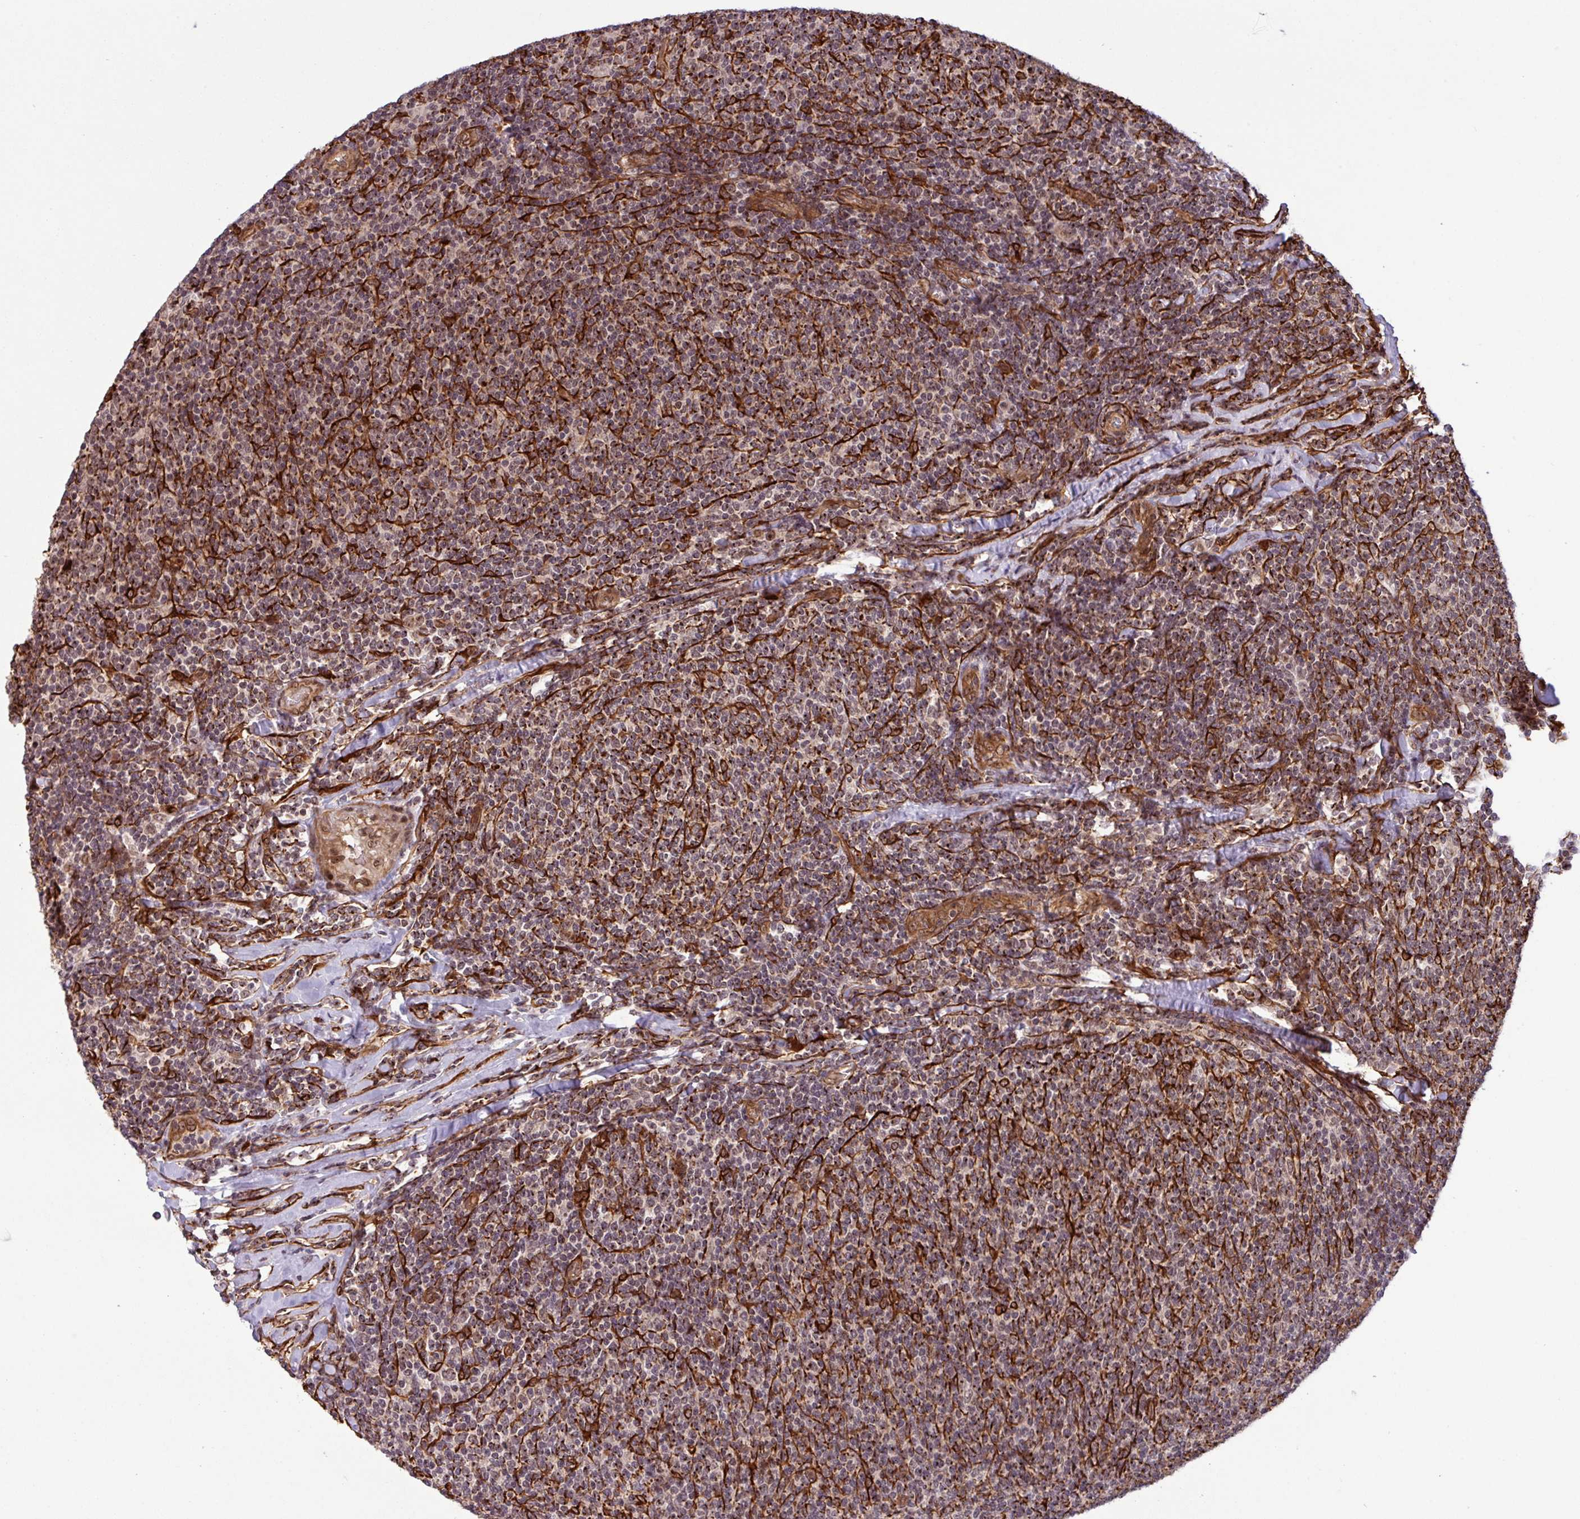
{"staining": {"intensity": "moderate", "quantity": "<25%", "location": "cytoplasmic/membranous"}, "tissue": "lymphoma", "cell_type": "Tumor cells", "image_type": "cancer", "snomed": [{"axis": "morphology", "description": "Malignant lymphoma, non-Hodgkin's type, Low grade"}, {"axis": "topography", "description": "Lymph node"}], "caption": "A low amount of moderate cytoplasmic/membranous staining is present in about <25% of tumor cells in malignant lymphoma, non-Hodgkin's type (low-grade) tissue.", "gene": "C7orf50", "patient": {"sex": "male", "age": 52}}